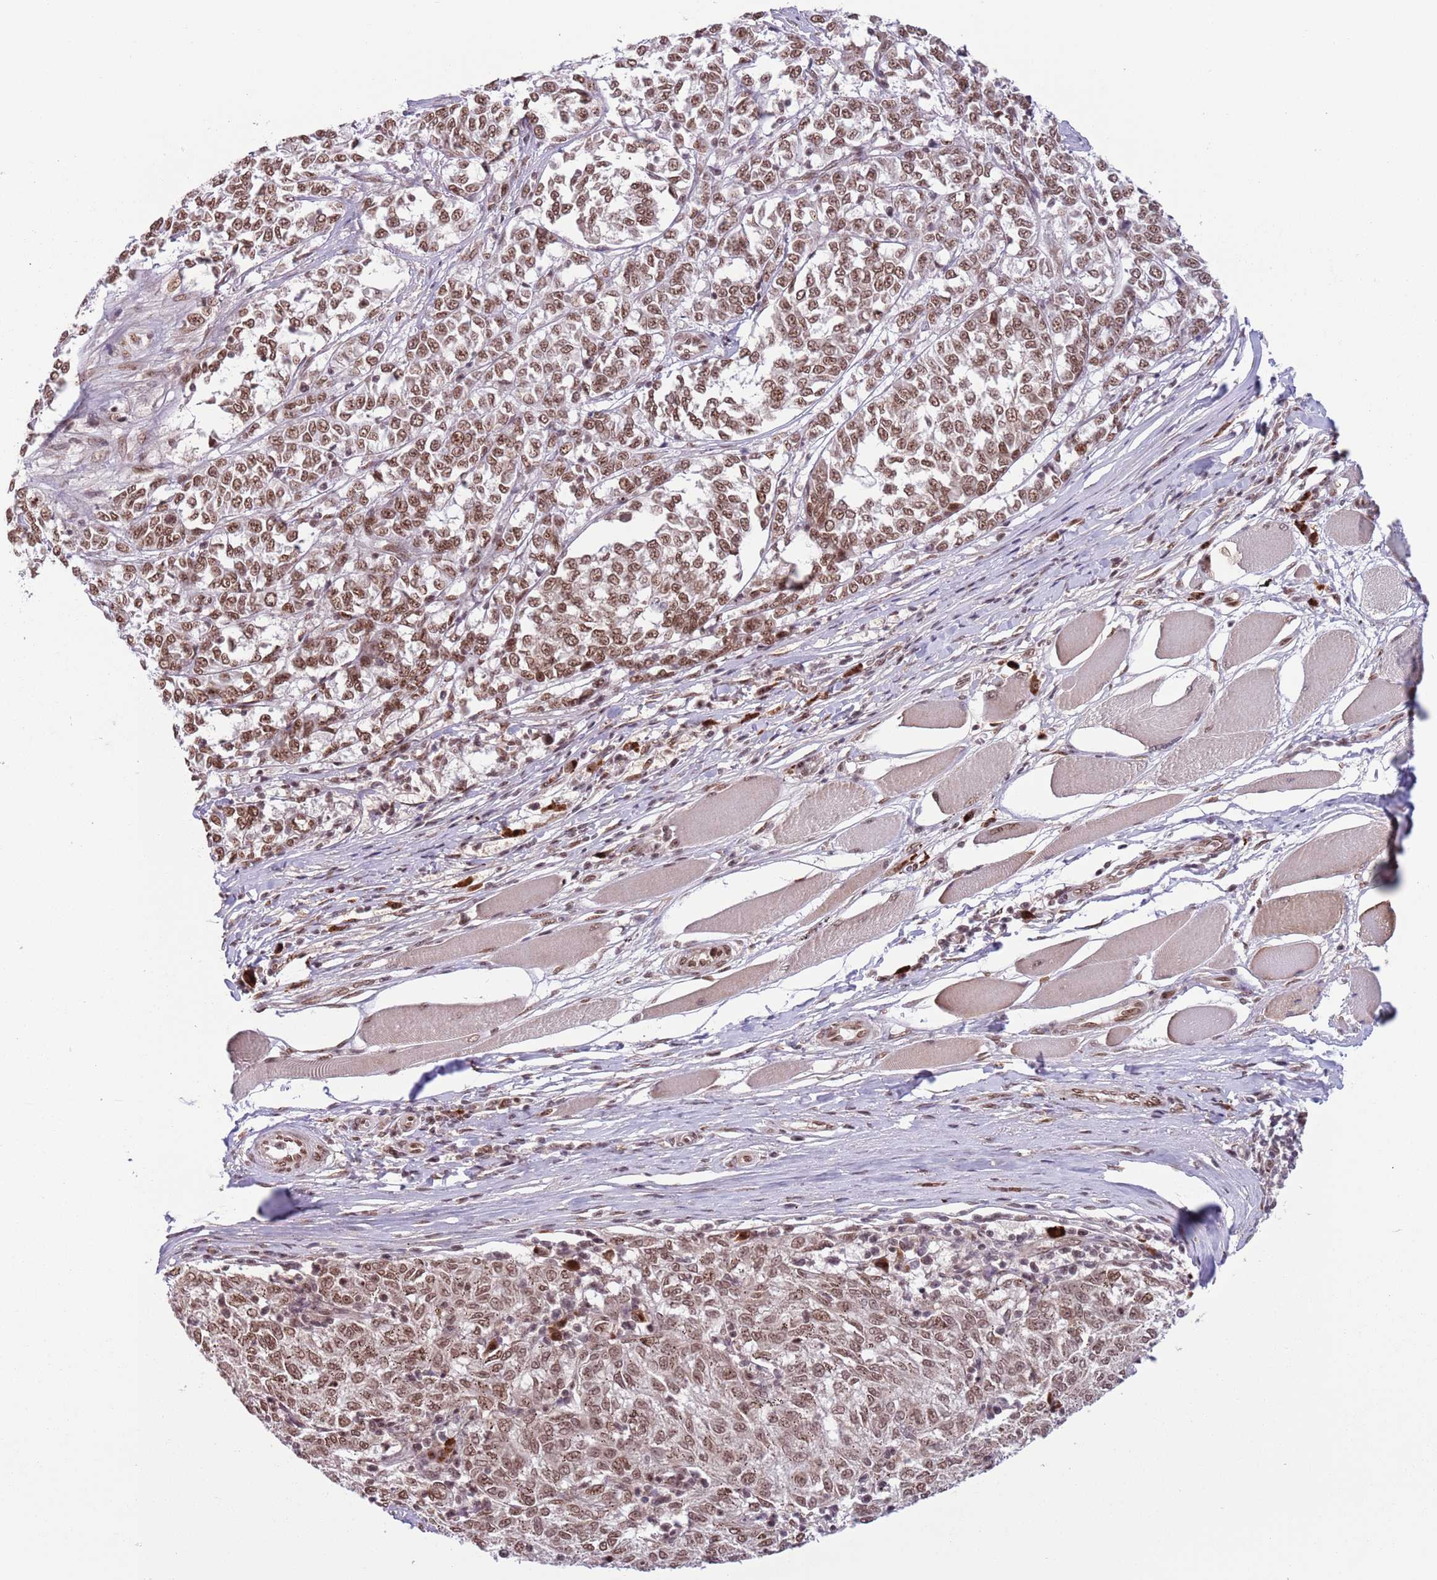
{"staining": {"intensity": "moderate", "quantity": ">75%", "location": "nuclear"}, "tissue": "melanoma", "cell_type": "Tumor cells", "image_type": "cancer", "snomed": [{"axis": "morphology", "description": "Malignant melanoma, NOS"}, {"axis": "topography", "description": "Skin"}], "caption": "IHC of malignant melanoma exhibits medium levels of moderate nuclear expression in approximately >75% of tumor cells.", "gene": "SIPA1L3", "patient": {"sex": "female", "age": 72}}